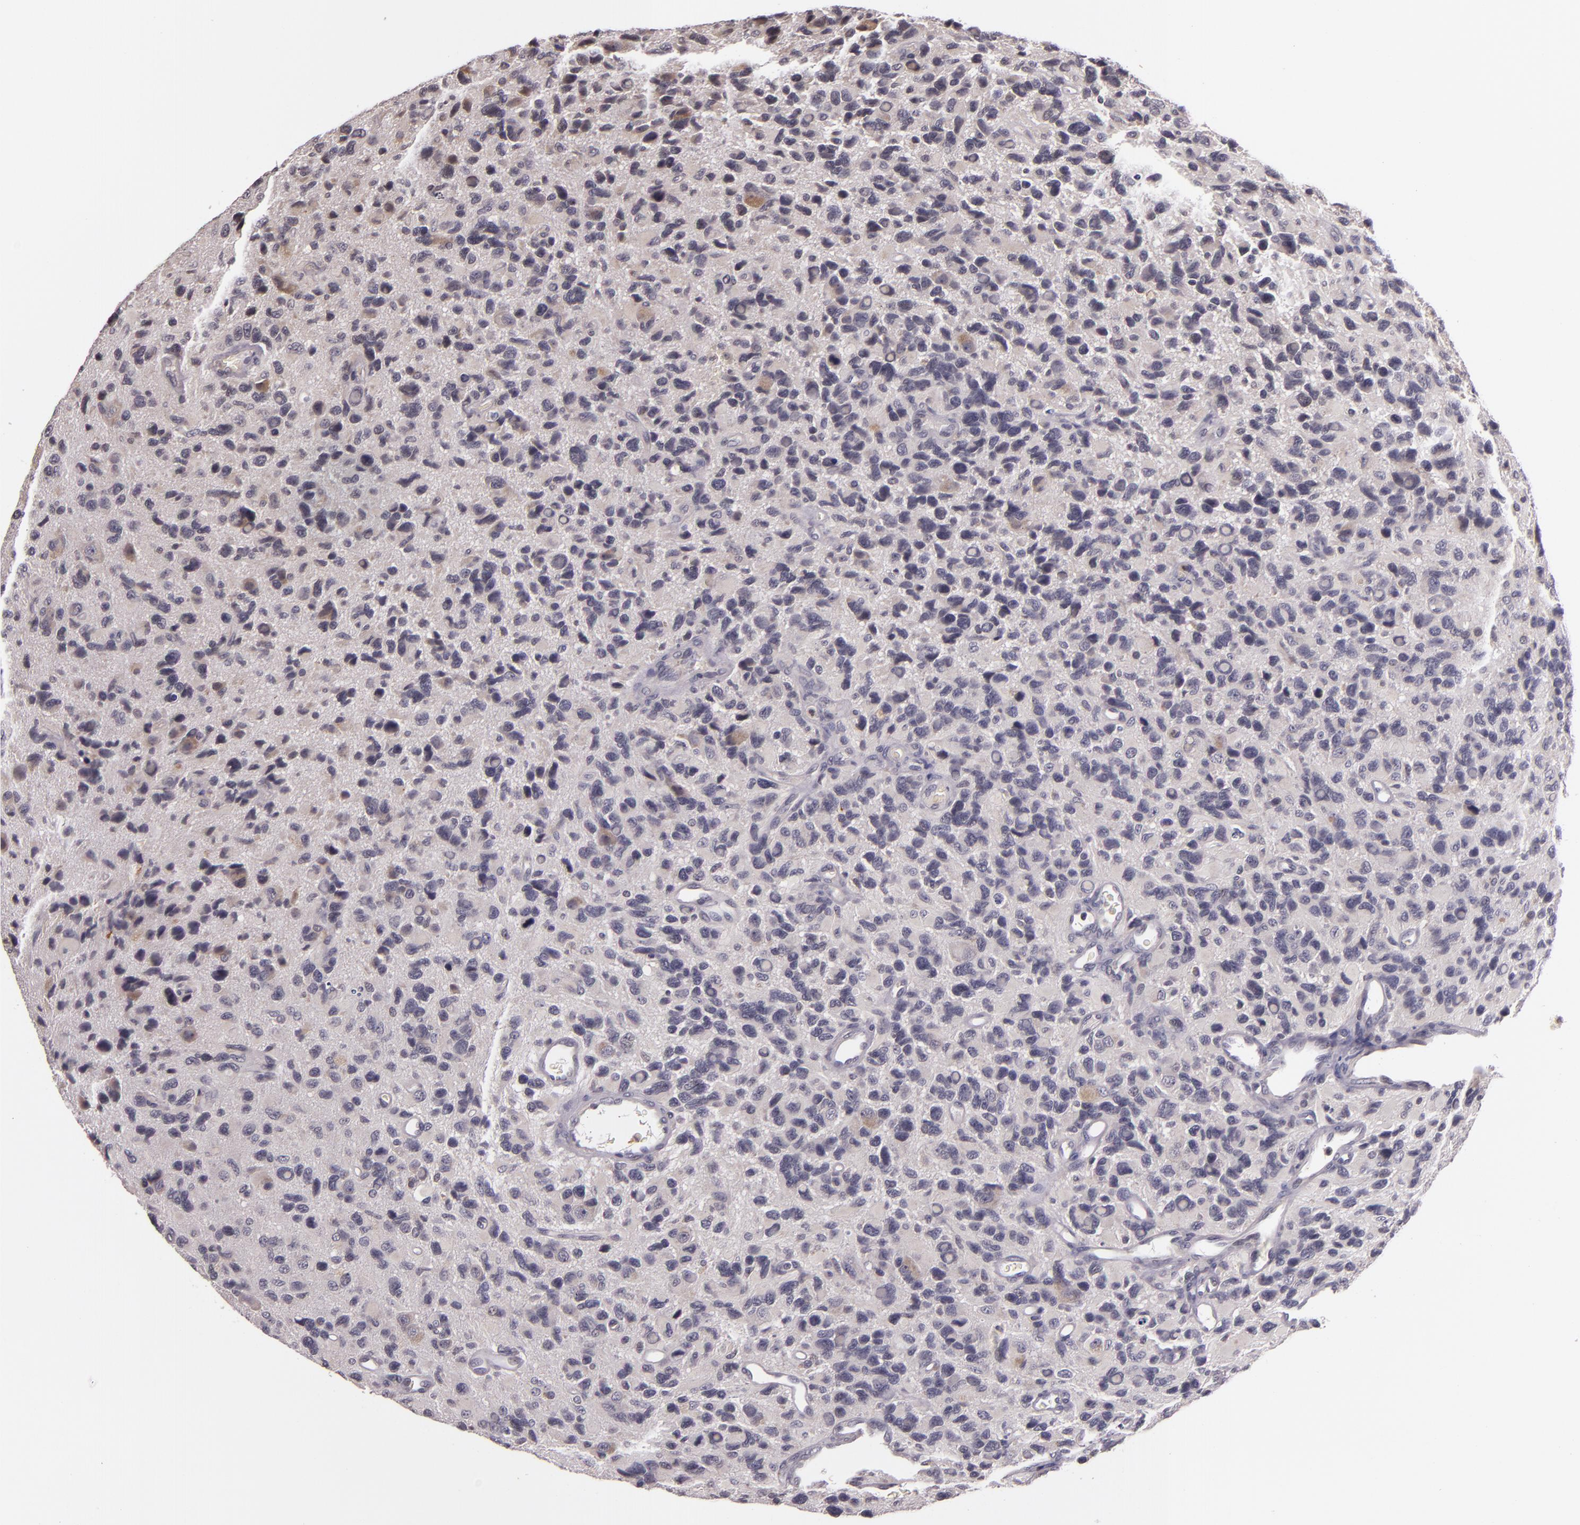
{"staining": {"intensity": "negative", "quantity": "none", "location": "none"}, "tissue": "glioma", "cell_type": "Tumor cells", "image_type": "cancer", "snomed": [{"axis": "morphology", "description": "Glioma, malignant, High grade"}, {"axis": "topography", "description": "Brain"}], "caption": "An IHC photomicrograph of malignant high-grade glioma is shown. There is no staining in tumor cells of malignant high-grade glioma.", "gene": "TFF1", "patient": {"sex": "male", "age": 77}}